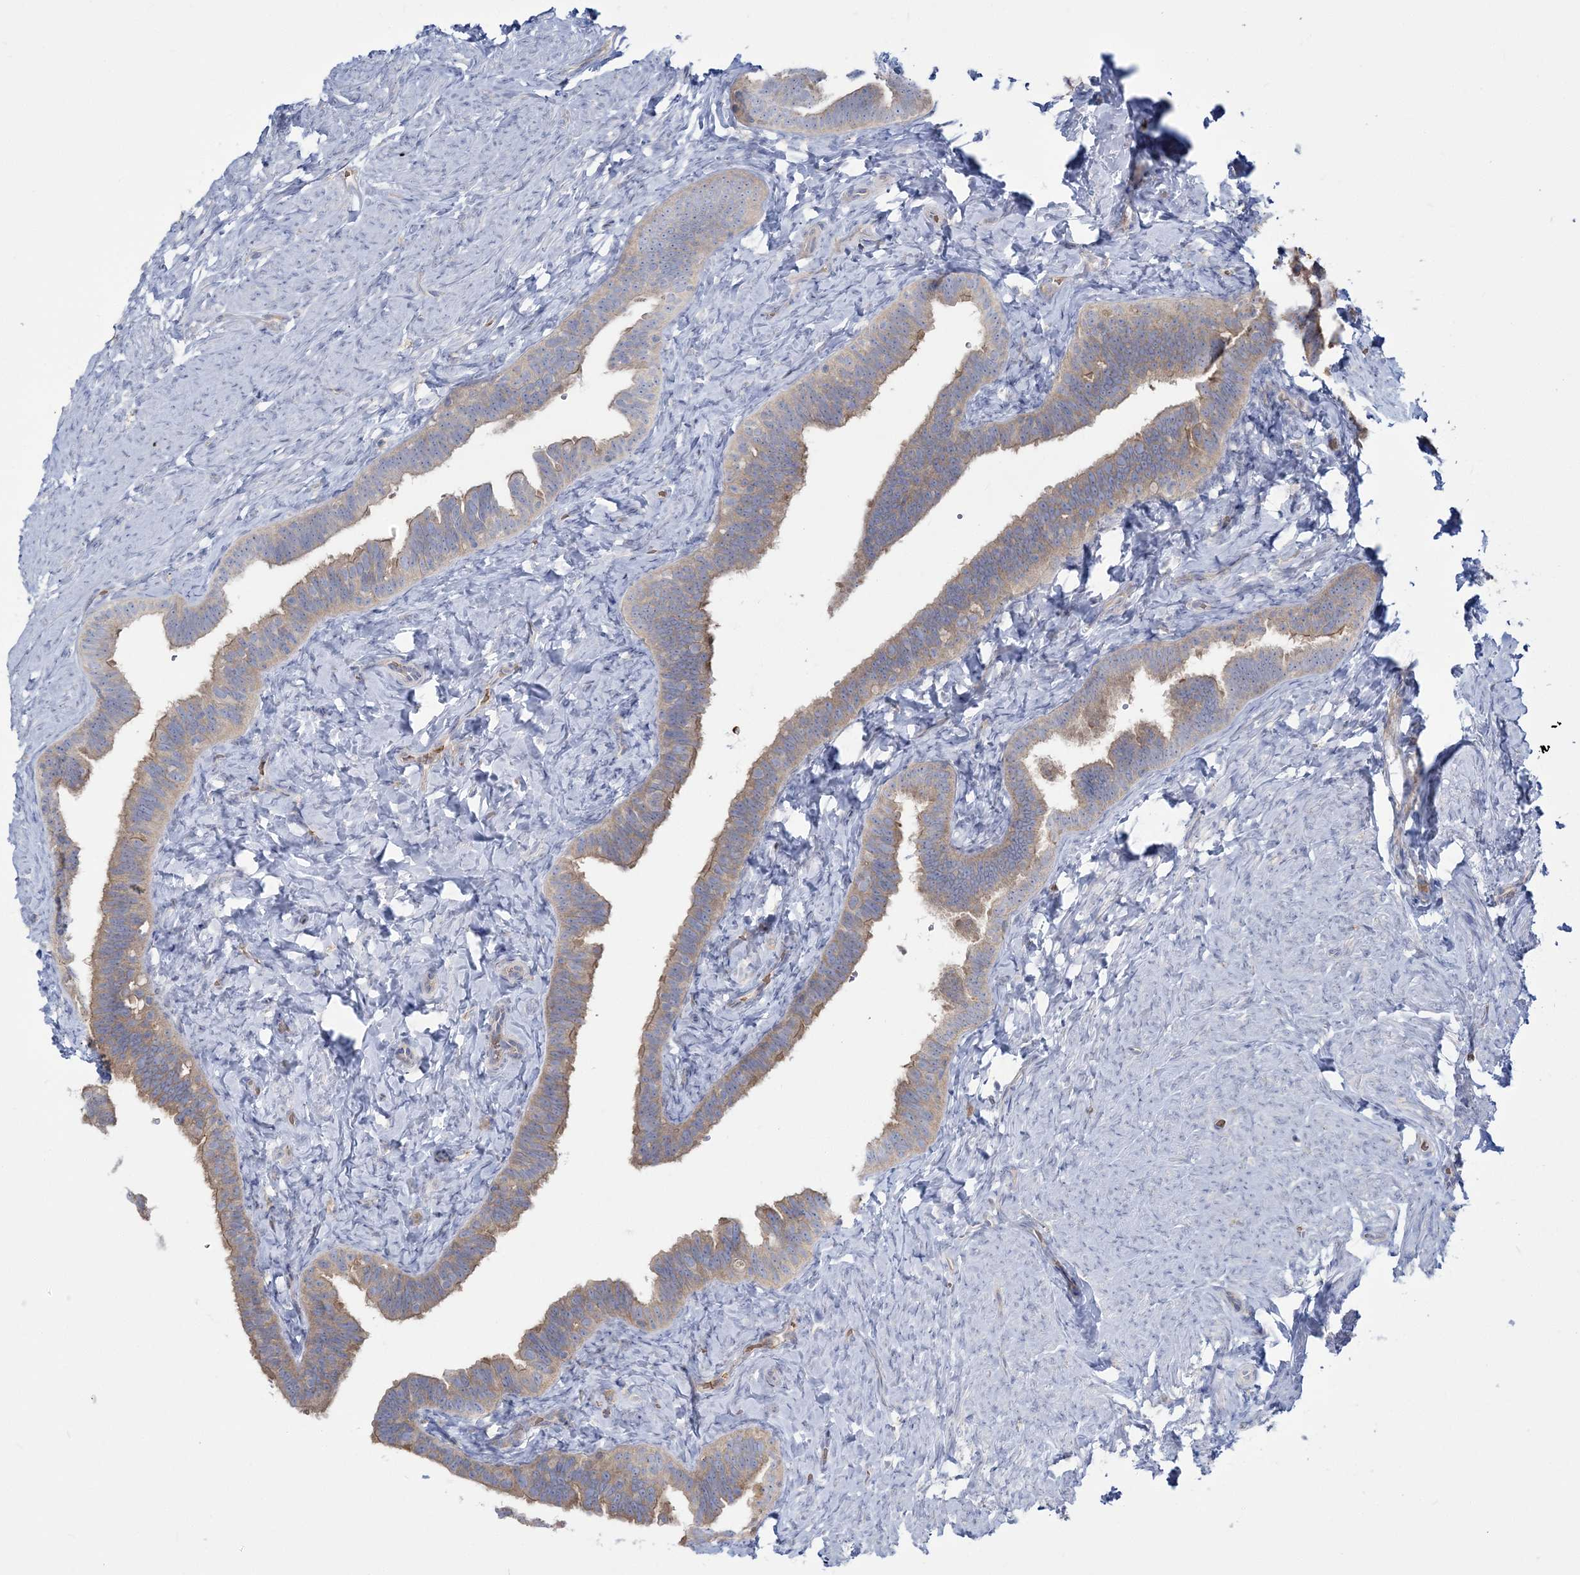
{"staining": {"intensity": "weak", "quantity": "25%-75%", "location": "cytoplasmic/membranous"}, "tissue": "fallopian tube", "cell_type": "Glandular cells", "image_type": "normal", "snomed": [{"axis": "morphology", "description": "Normal tissue, NOS"}, {"axis": "topography", "description": "Fallopian tube"}], "caption": "Immunohistochemical staining of benign fallopian tube demonstrates weak cytoplasmic/membranous protein expression in about 25%-75% of glandular cells.", "gene": "ATP11B", "patient": {"sex": "female", "age": 39}}